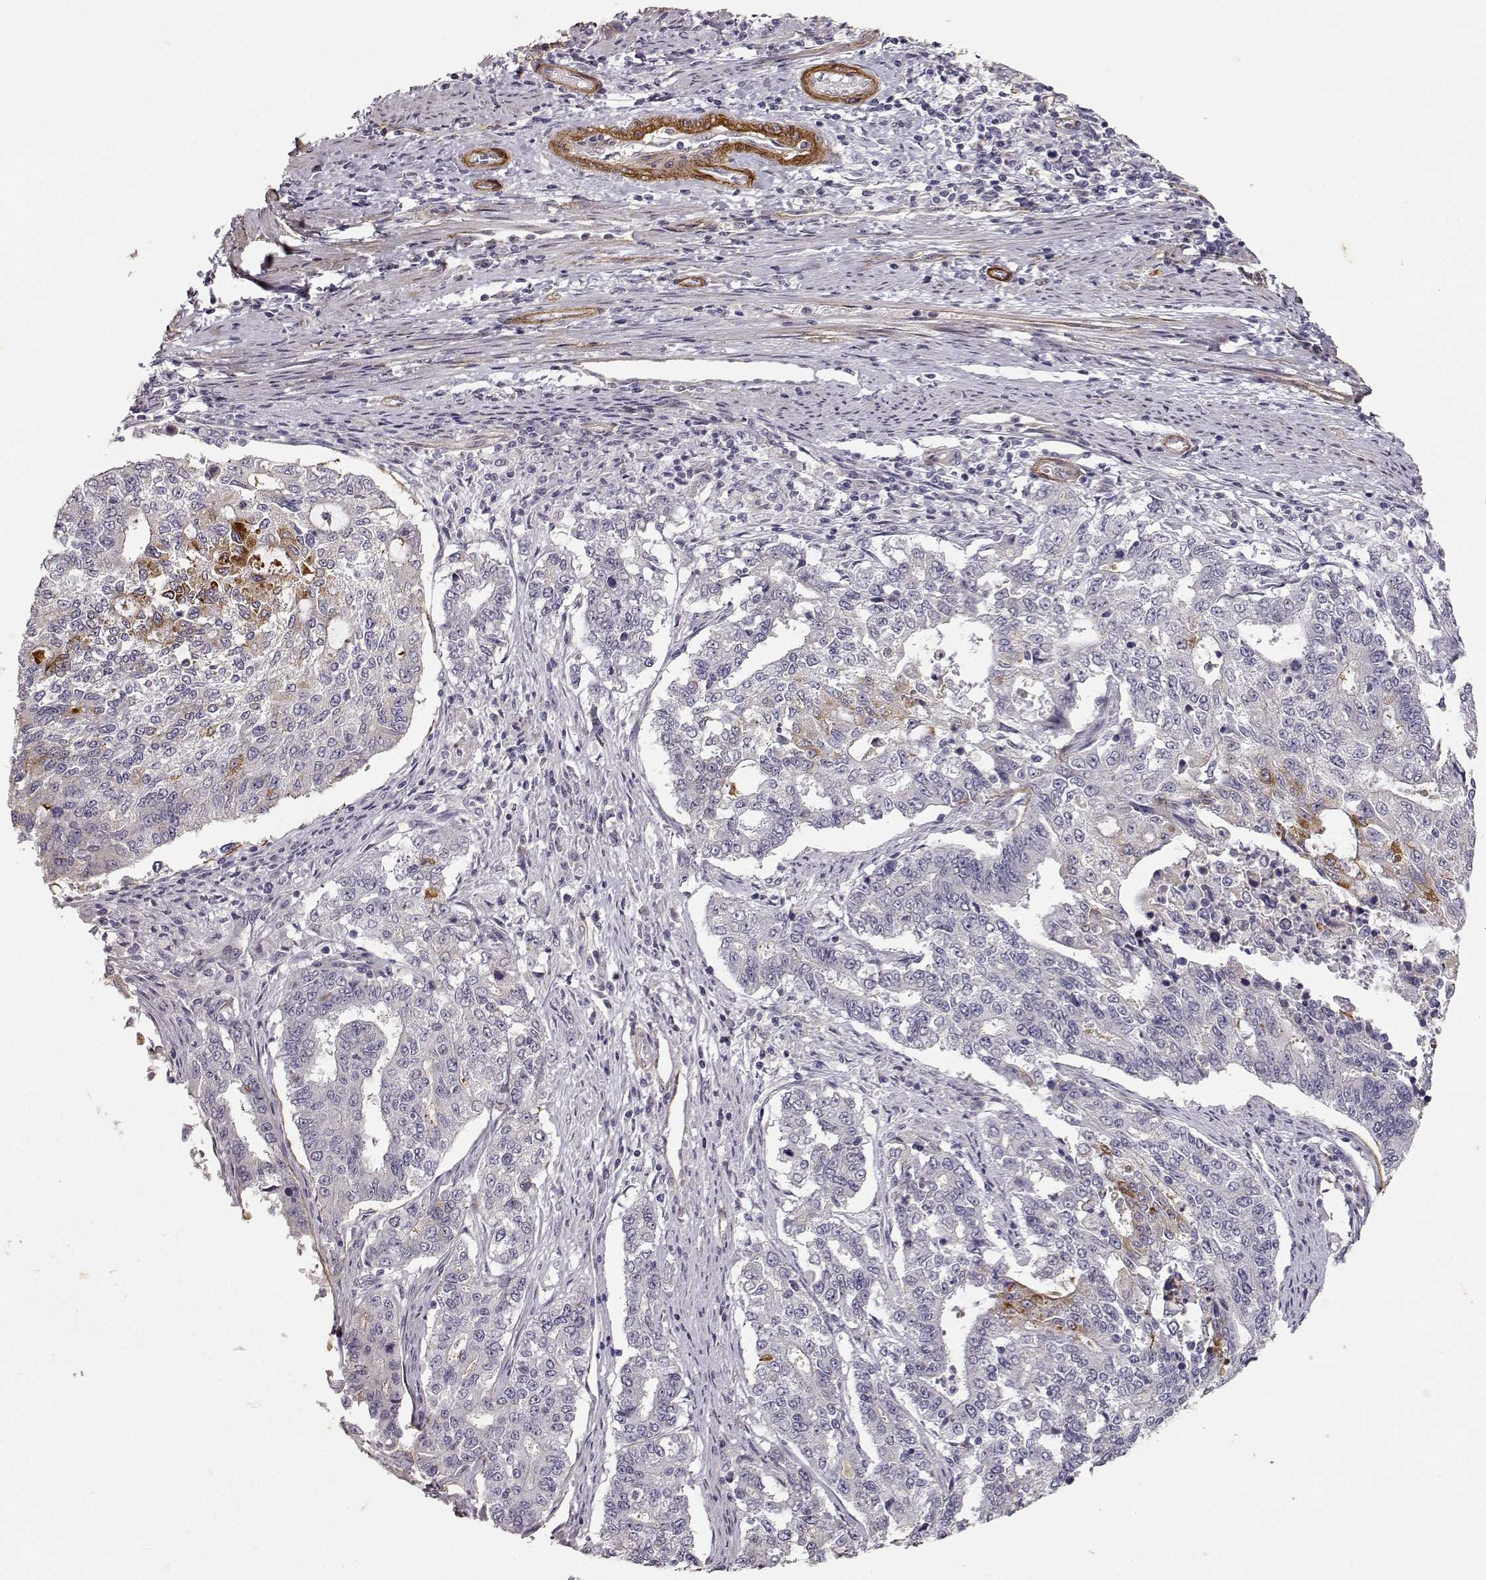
{"staining": {"intensity": "negative", "quantity": "none", "location": "none"}, "tissue": "endometrial cancer", "cell_type": "Tumor cells", "image_type": "cancer", "snomed": [{"axis": "morphology", "description": "Adenocarcinoma, NOS"}, {"axis": "topography", "description": "Uterus"}], "caption": "DAB (3,3'-diaminobenzidine) immunohistochemical staining of endometrial cancer (adenocarcinoma) displays no significant expression in tumor cells.", "gene": "LAMA5", "patient": {"sex": "female", "age": 59}}